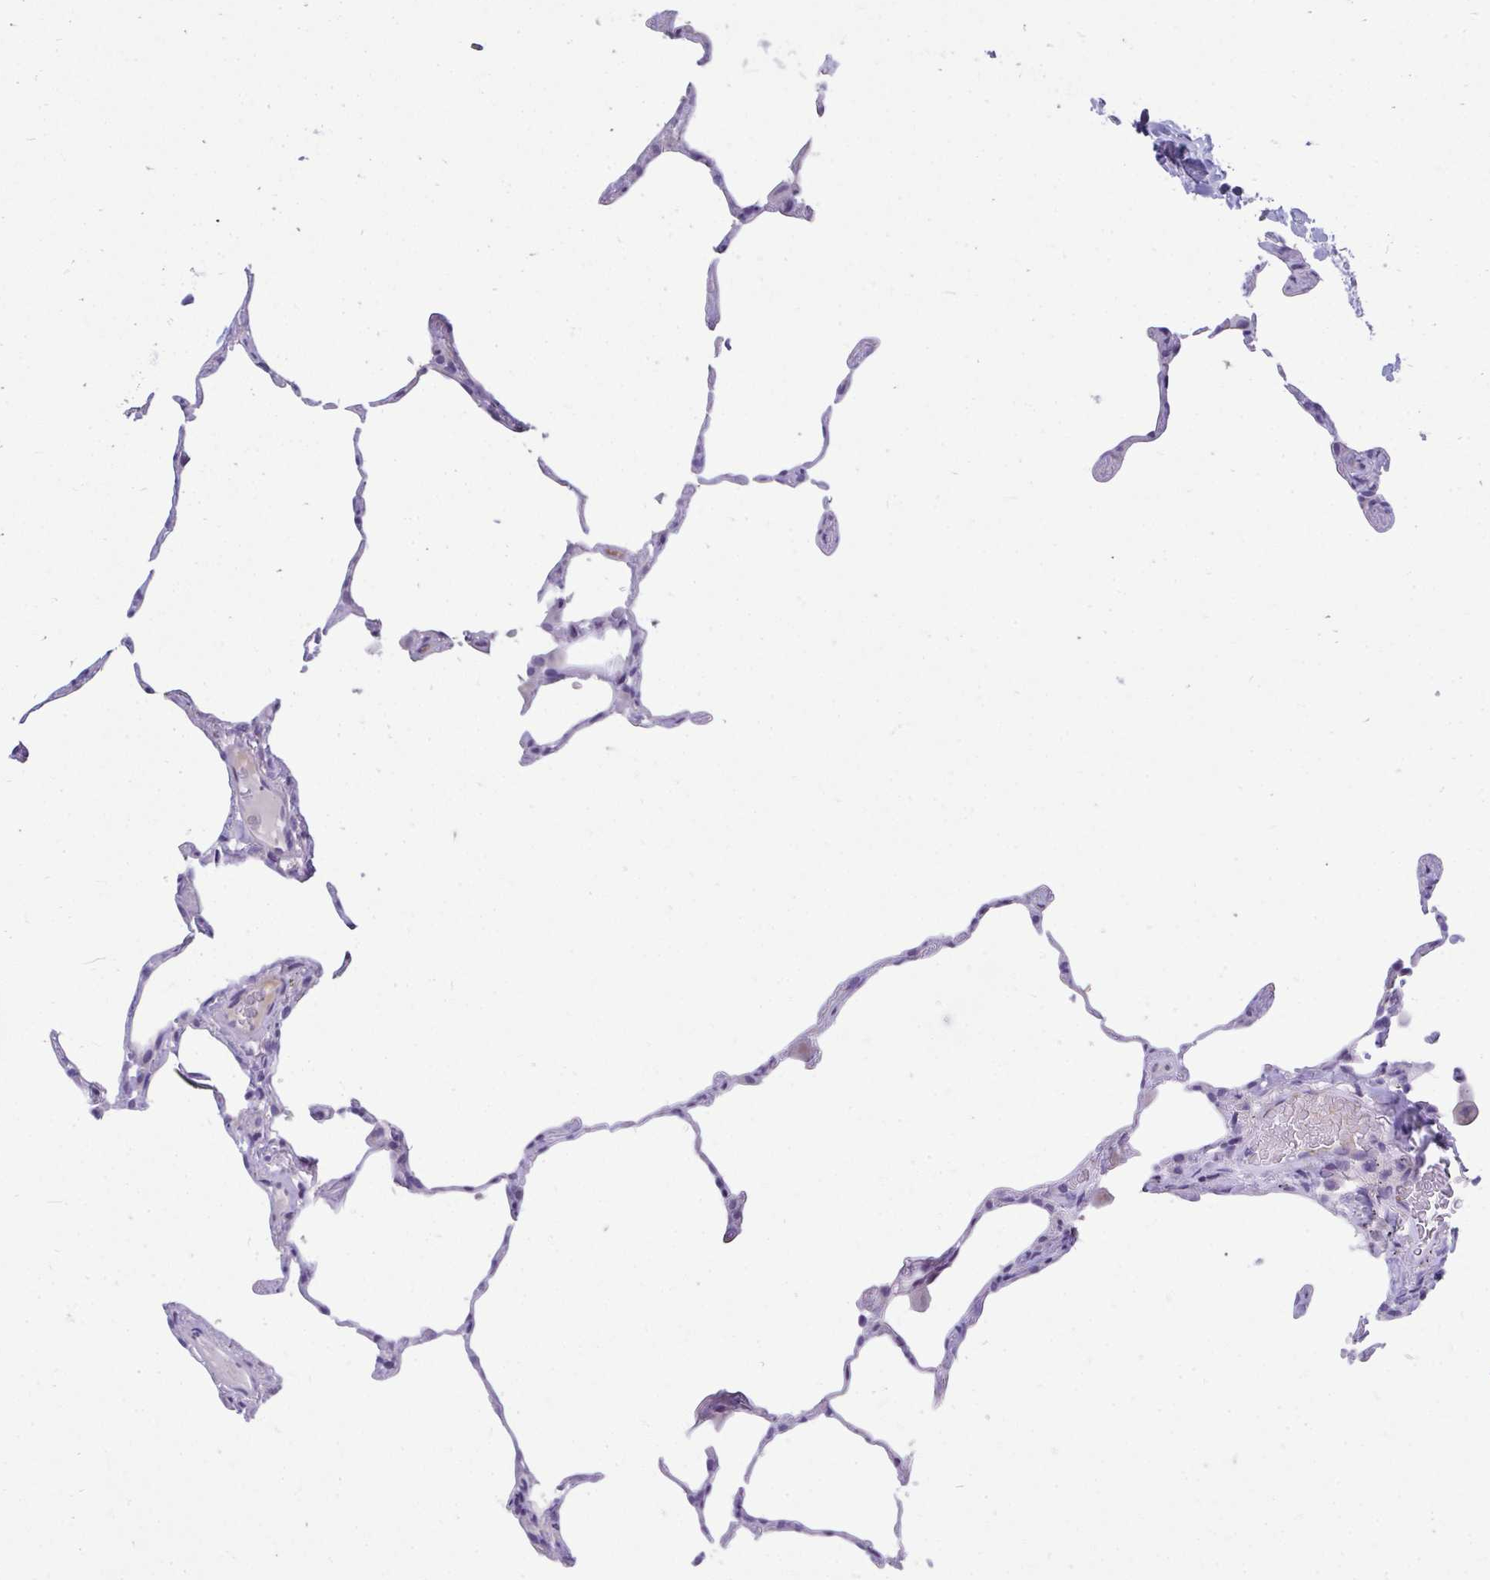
{"staining": {"intensity": "negative", "quantity": "none", "location": "none"}, "tissue": "lung", "cell_type": "Alveolar cells", "image_type": "normal", "snomed": [{"axis": "morphology", "description": "Normal tissue, NOS"}, {"axis": "topography", "description": "Lung"}], "caption": "High power microscopy histopathology image of an IHC histopathology image of normal lung, revealing no significant positivity in alveolar cells.", "gene": "TSBP1", "patient": {"sex": "female", "age": 57}}